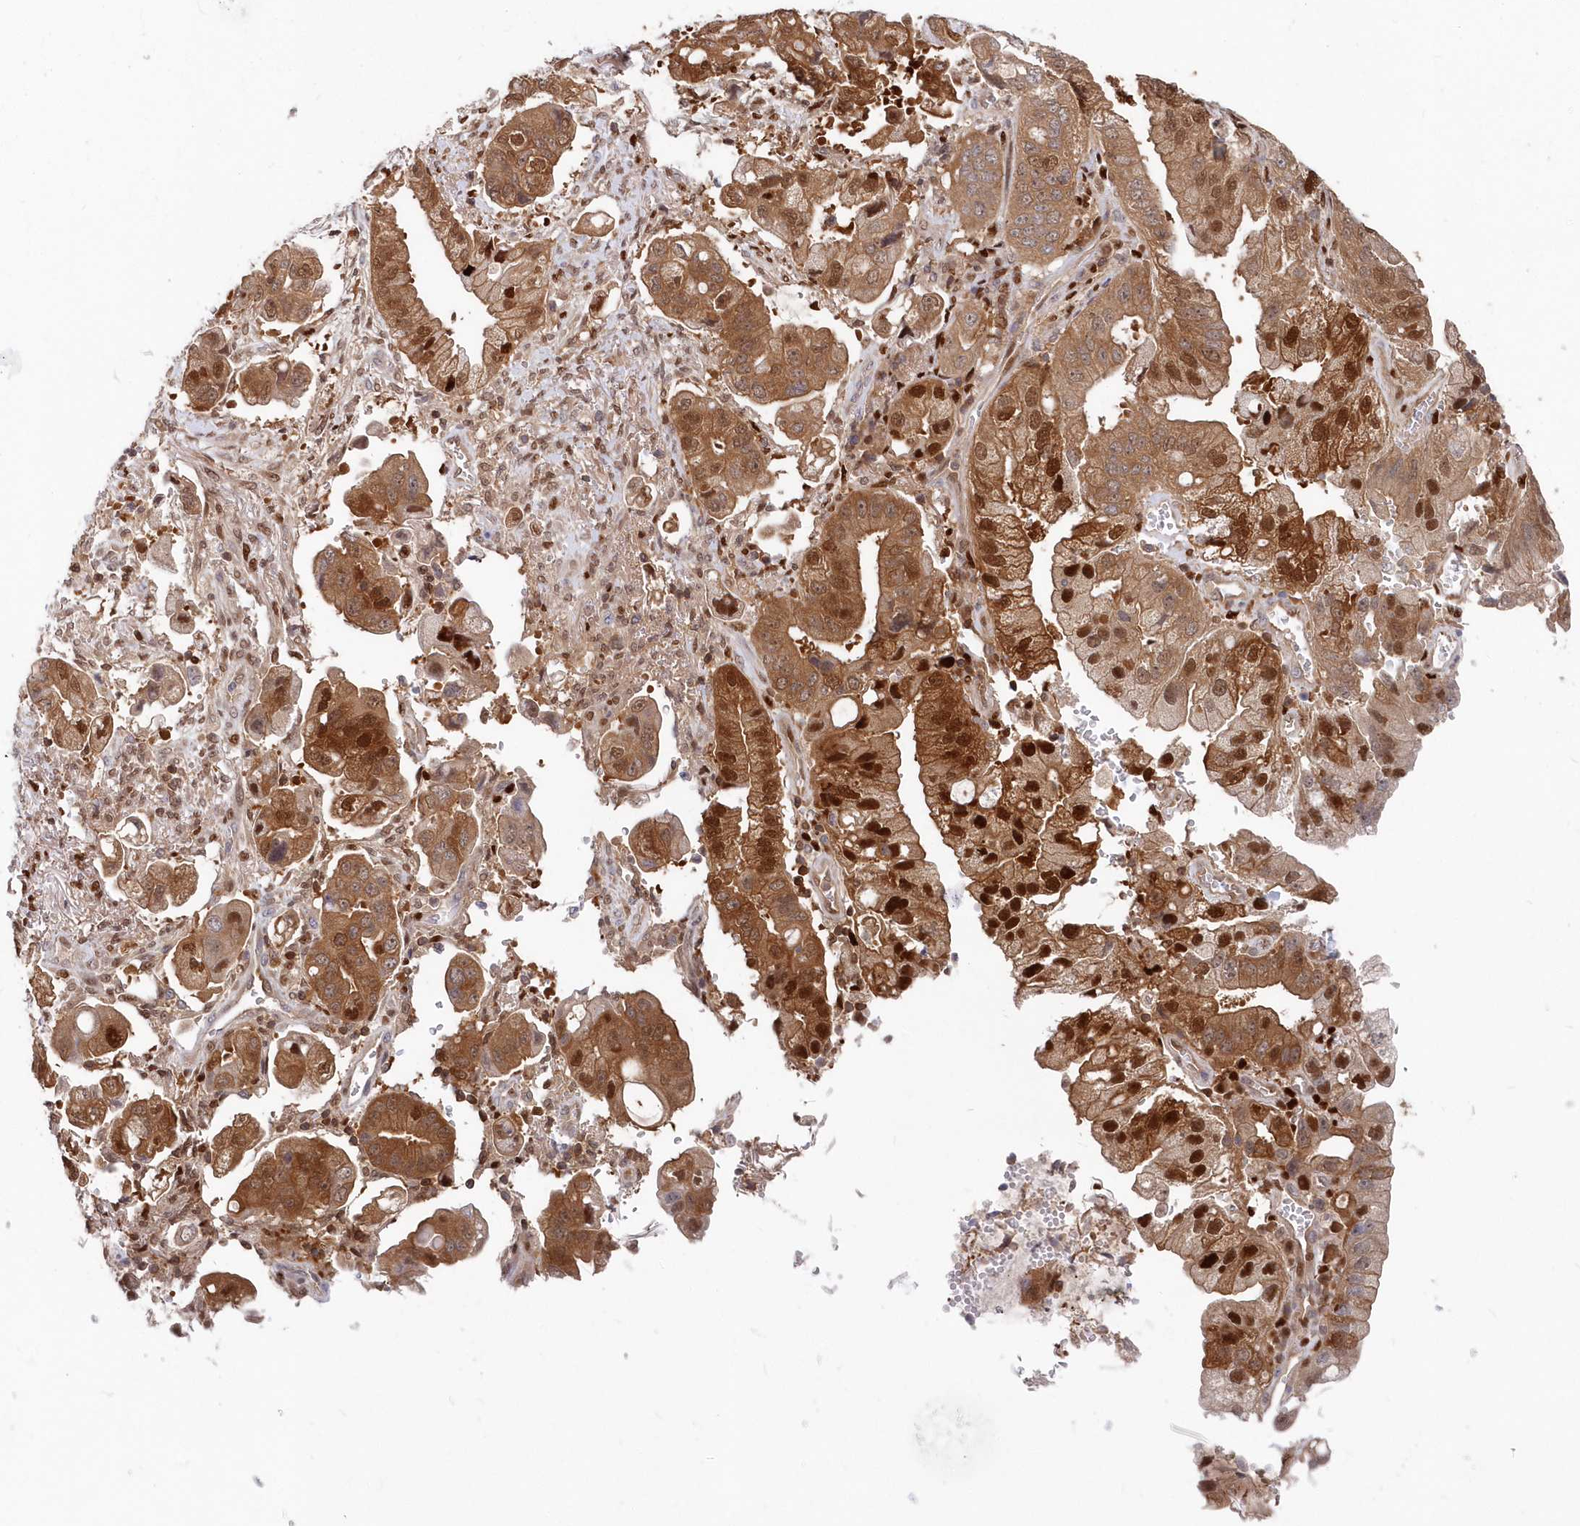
{"staining": {"intensity": "strong", "quantity": "25%-75%", "location": "cytoplasmic/membranous,nuclear"}, "tissue": "stomach cancer", "cell_type": "Tumor cells", "image_type": "cancer", "snomed": [{"axis": "morphology", "description": "Adenocarcinoma, NOS"}, {"axis": "topography", "description": "Stomach"}], "caption": "Stomach cancer (adenocarcinoma) was stained to show a protein in brown. There is high levels of strong cytoplasmic/membranous and nuclear staining in about 25%-75% of tumor cells. The staining was performed using DAB (3,3'-diaminobenzidine), with brown indicating positive protein expression. Nuclei are stained blue with hematoxylin.", "gene": "ABHD14B", "patient": {"sex": "male", "age": 62}}